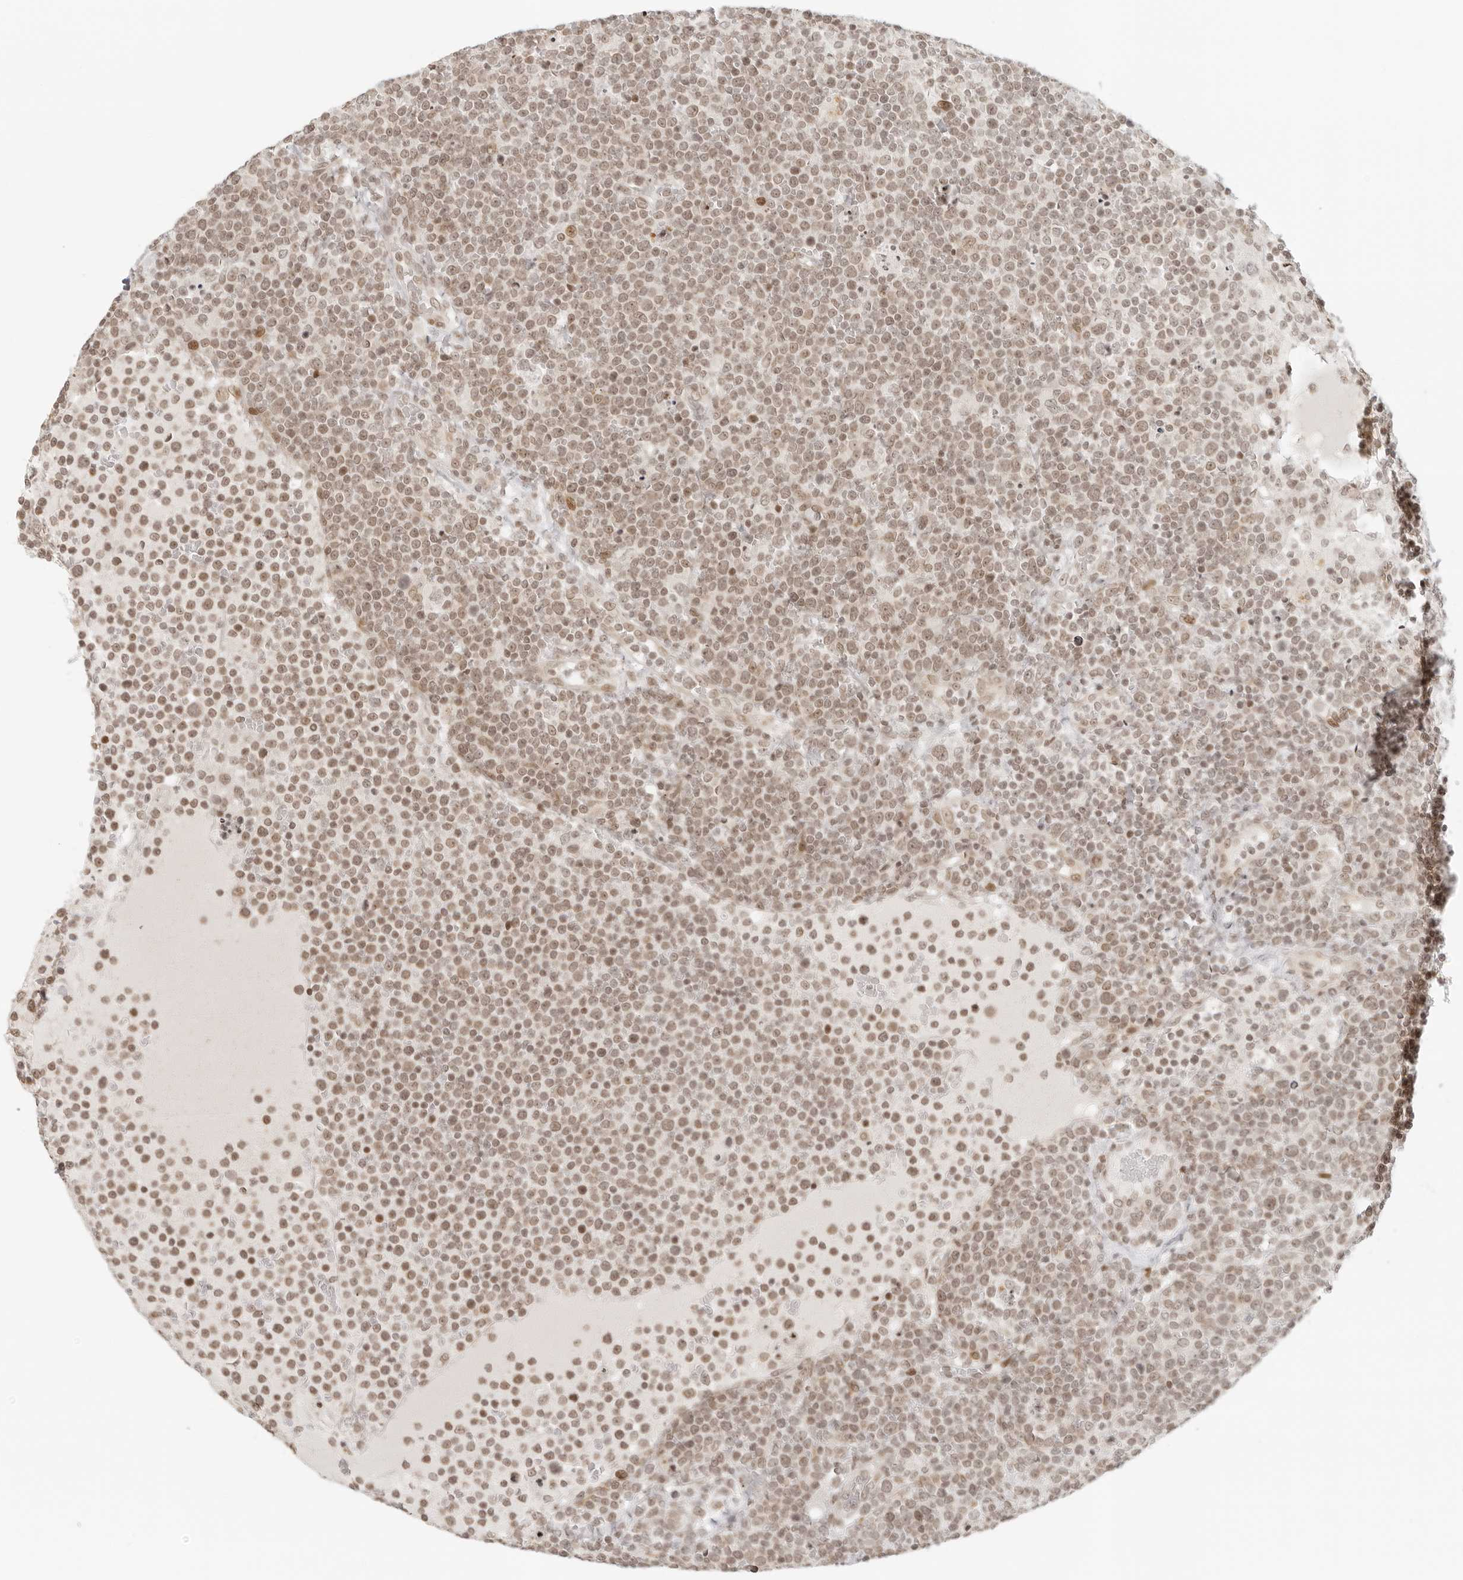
{"staining": {"intensity": "weak", "quantity": ">75%", "location": "nuclear"}, "tissue": "lymphoma", "cell_type": "Tumor cells", "image_type": "cancer", "snomed": [{"axis": "morphology", "description": "Malignant lymphoma, non-Hodgkin's type, High grade"}, {"axis": "topography", "description": "Lymph node"}], "caption": "This photomicrograph demonstrates lymphoma stained with immunohistochemistry to label a protein in brown. The nuclear of tumor cells show weak positivity for the protein. Nuclei are counter-stained blue.", "gene": "ZNF407", "patient": {"sex": "male", "age": 61}}